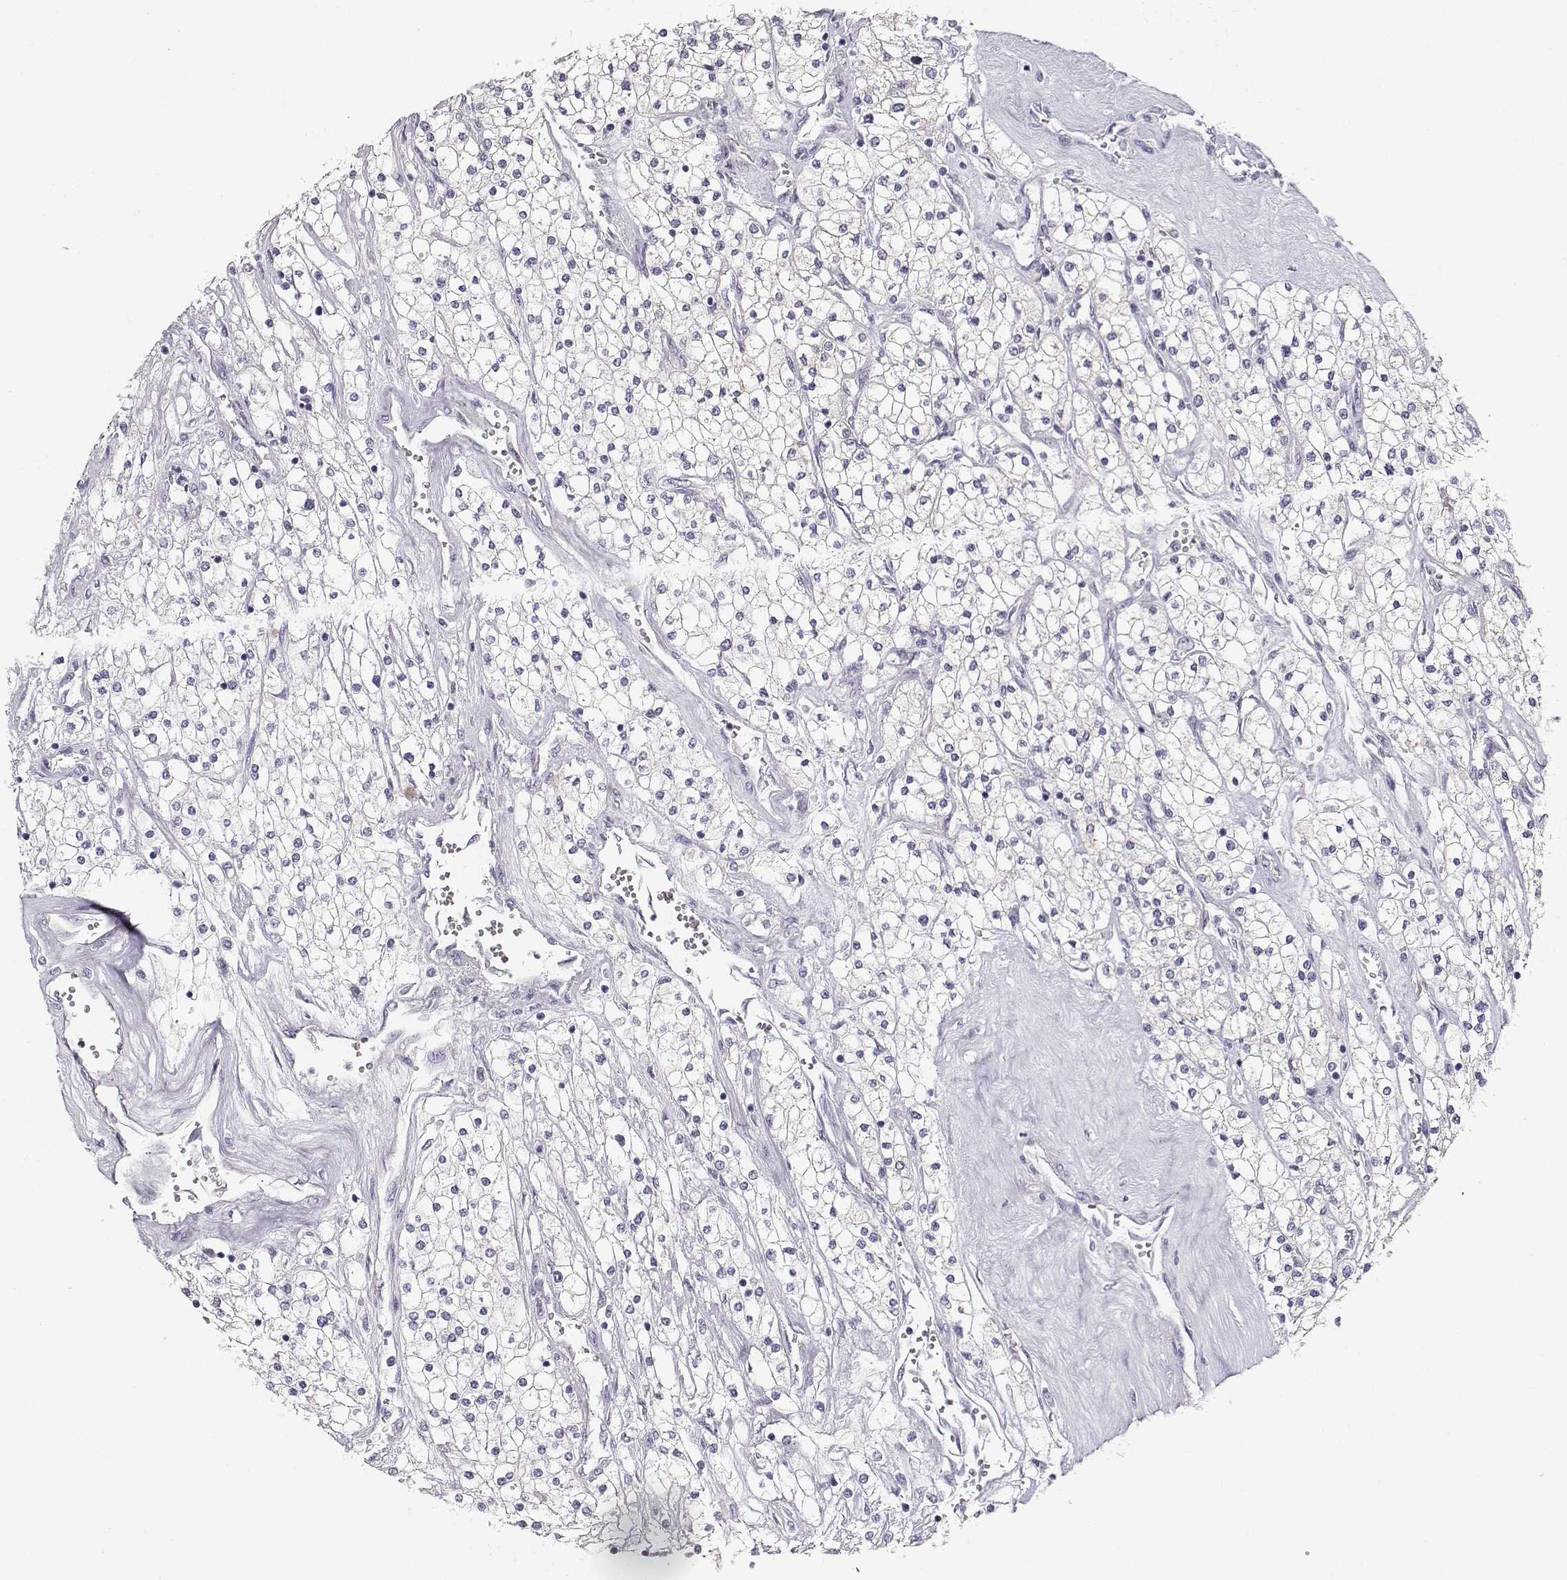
{"staining": {"intensity": "negative", "quantity": "none", "location": "none"}, "tissue": "renal cancer", "cell_type": "Tumor cells", "image_type": "cancer", "snomed": [{"axis": "morphology", "description": "Adenocarcinoma, NOS"}, {"axis": "topography", "description": "Kidney"}], "caption": "Tumor cells show no significant protein staining in renal cancer.", "gene": "TTC26", "patient": {"sex": "male", "age": 80}}